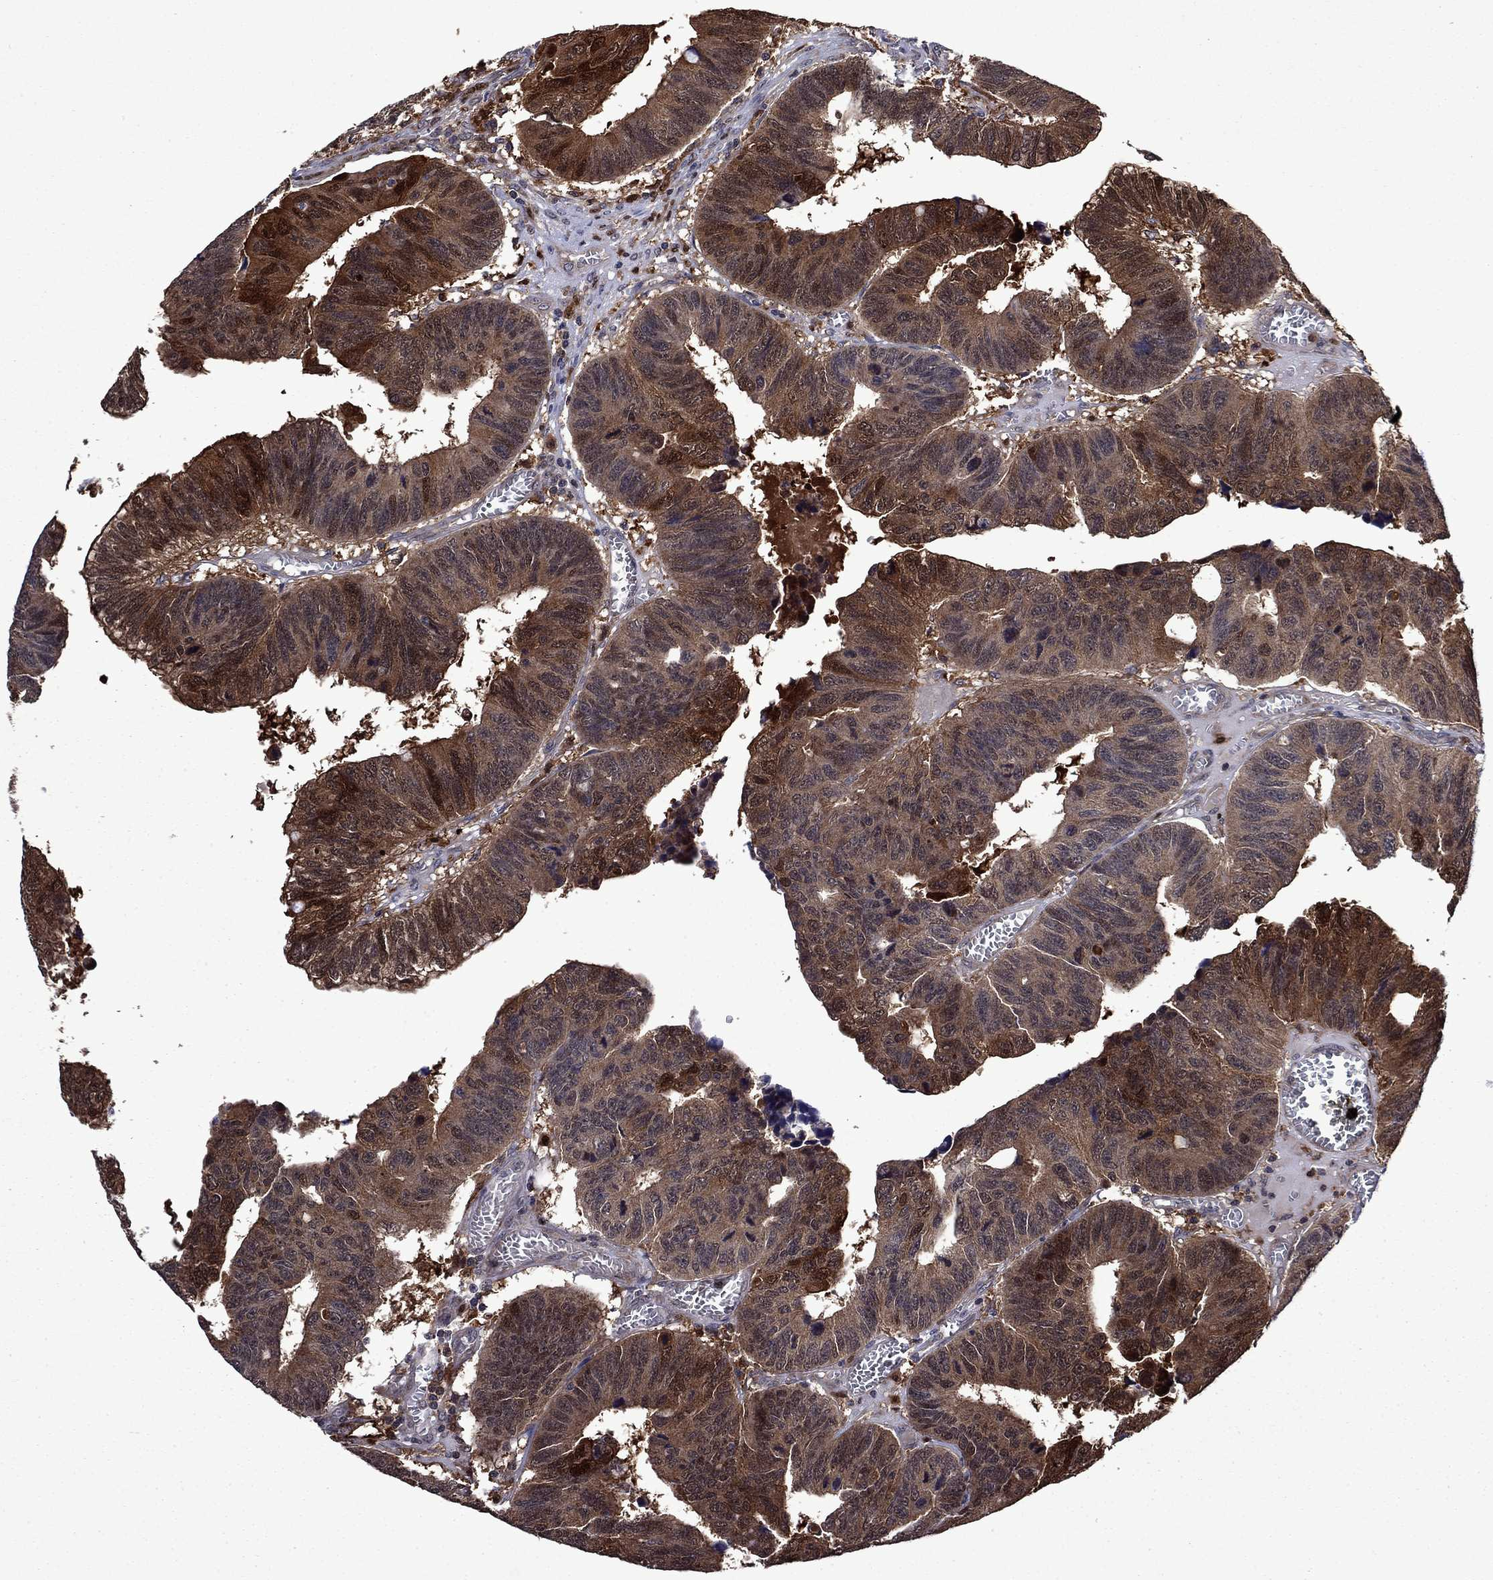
{"staining": {"intensity": "strong", "quantity": "25%-75%", "location": "cytoplasmic/membranous"}, "tissue": "colorectal cancer", "cell_type": "Tumor cells", "image_type": "cancer", "snomed": [{"axis": "morphology", "description": "Adenocarcinoma, NOS"}, {"axis": "topography", "description": "Appendix"}, {"axis": "topography", "description": "Colon"}, {"axis": "topography", "description": "Cecum"}, {"axis": "topography", "description": "Colon asc"}], "caption": "An IHC image of neoplastic tissue is shown. Protein staining in brown shows strong cytoplasmic/membranous positivity in colorectal adenocarcinoma within tumor cells. The protein is stained brown, and the nuclei are stained in blue (DAB IHC with brightfield microscopy, high magnification).", "gene": "TPMT", "patient": {"sex": "female", "age": 85}}